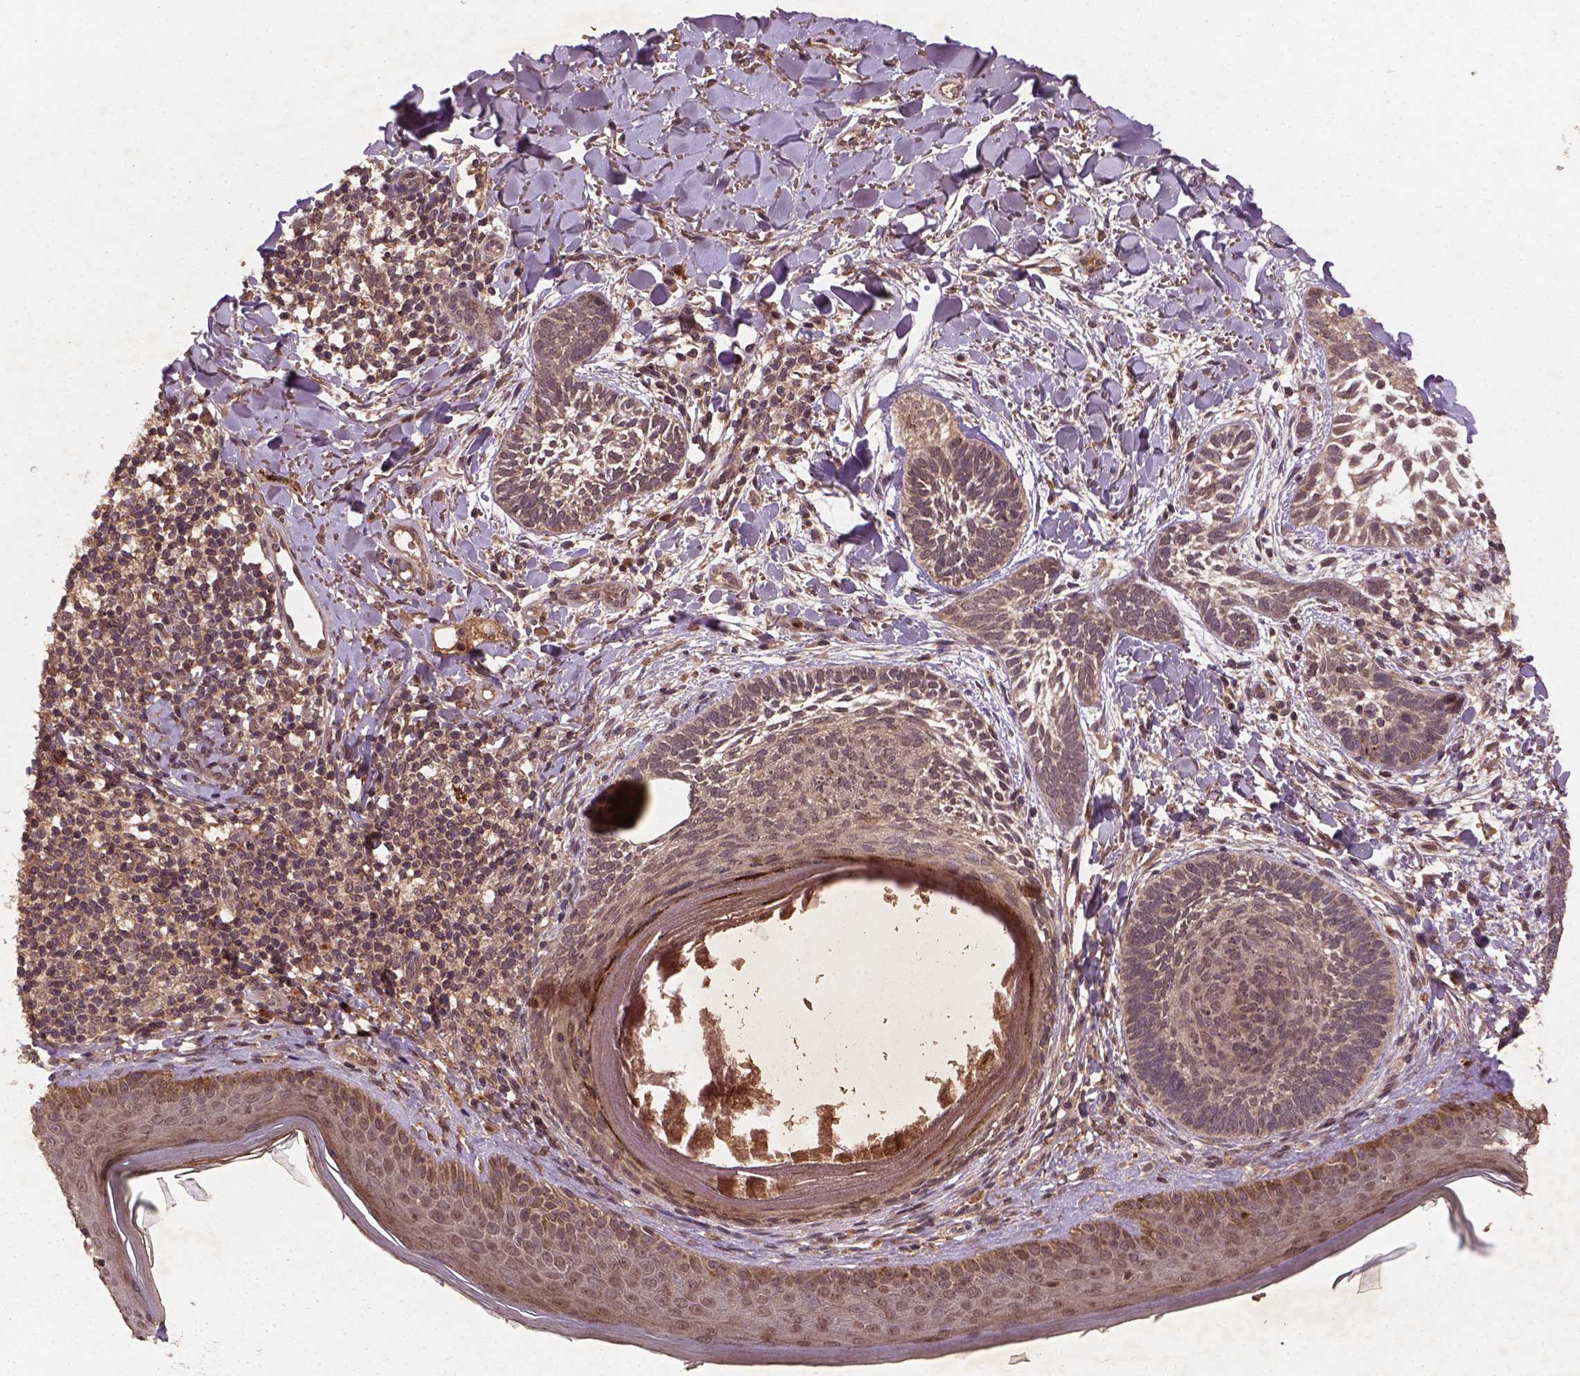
{"staining": {"intensity": "weak", "quantity": ">75%", "location": "cytoplasmic/membranous"}, "tissue": "skin cancer", "cell_type": "Tumor cells", "image_type": "cancer", "snomed": [{"axis": "morphology", "description": "Normal tissue, NOS"}, {"axis": "morphology", "description": "Basal cell carcinoma"}, {"axis": "topography", "description": "Skin"}], "caption": "Brown immunohistochemical staining in human skin basal cell carcinoma exhibits weak cytoplasmic/membranous staining in about >75% of tumor cells.", "gene": "NIPAL2", "patient": {"sex": "male", "age": 46}}